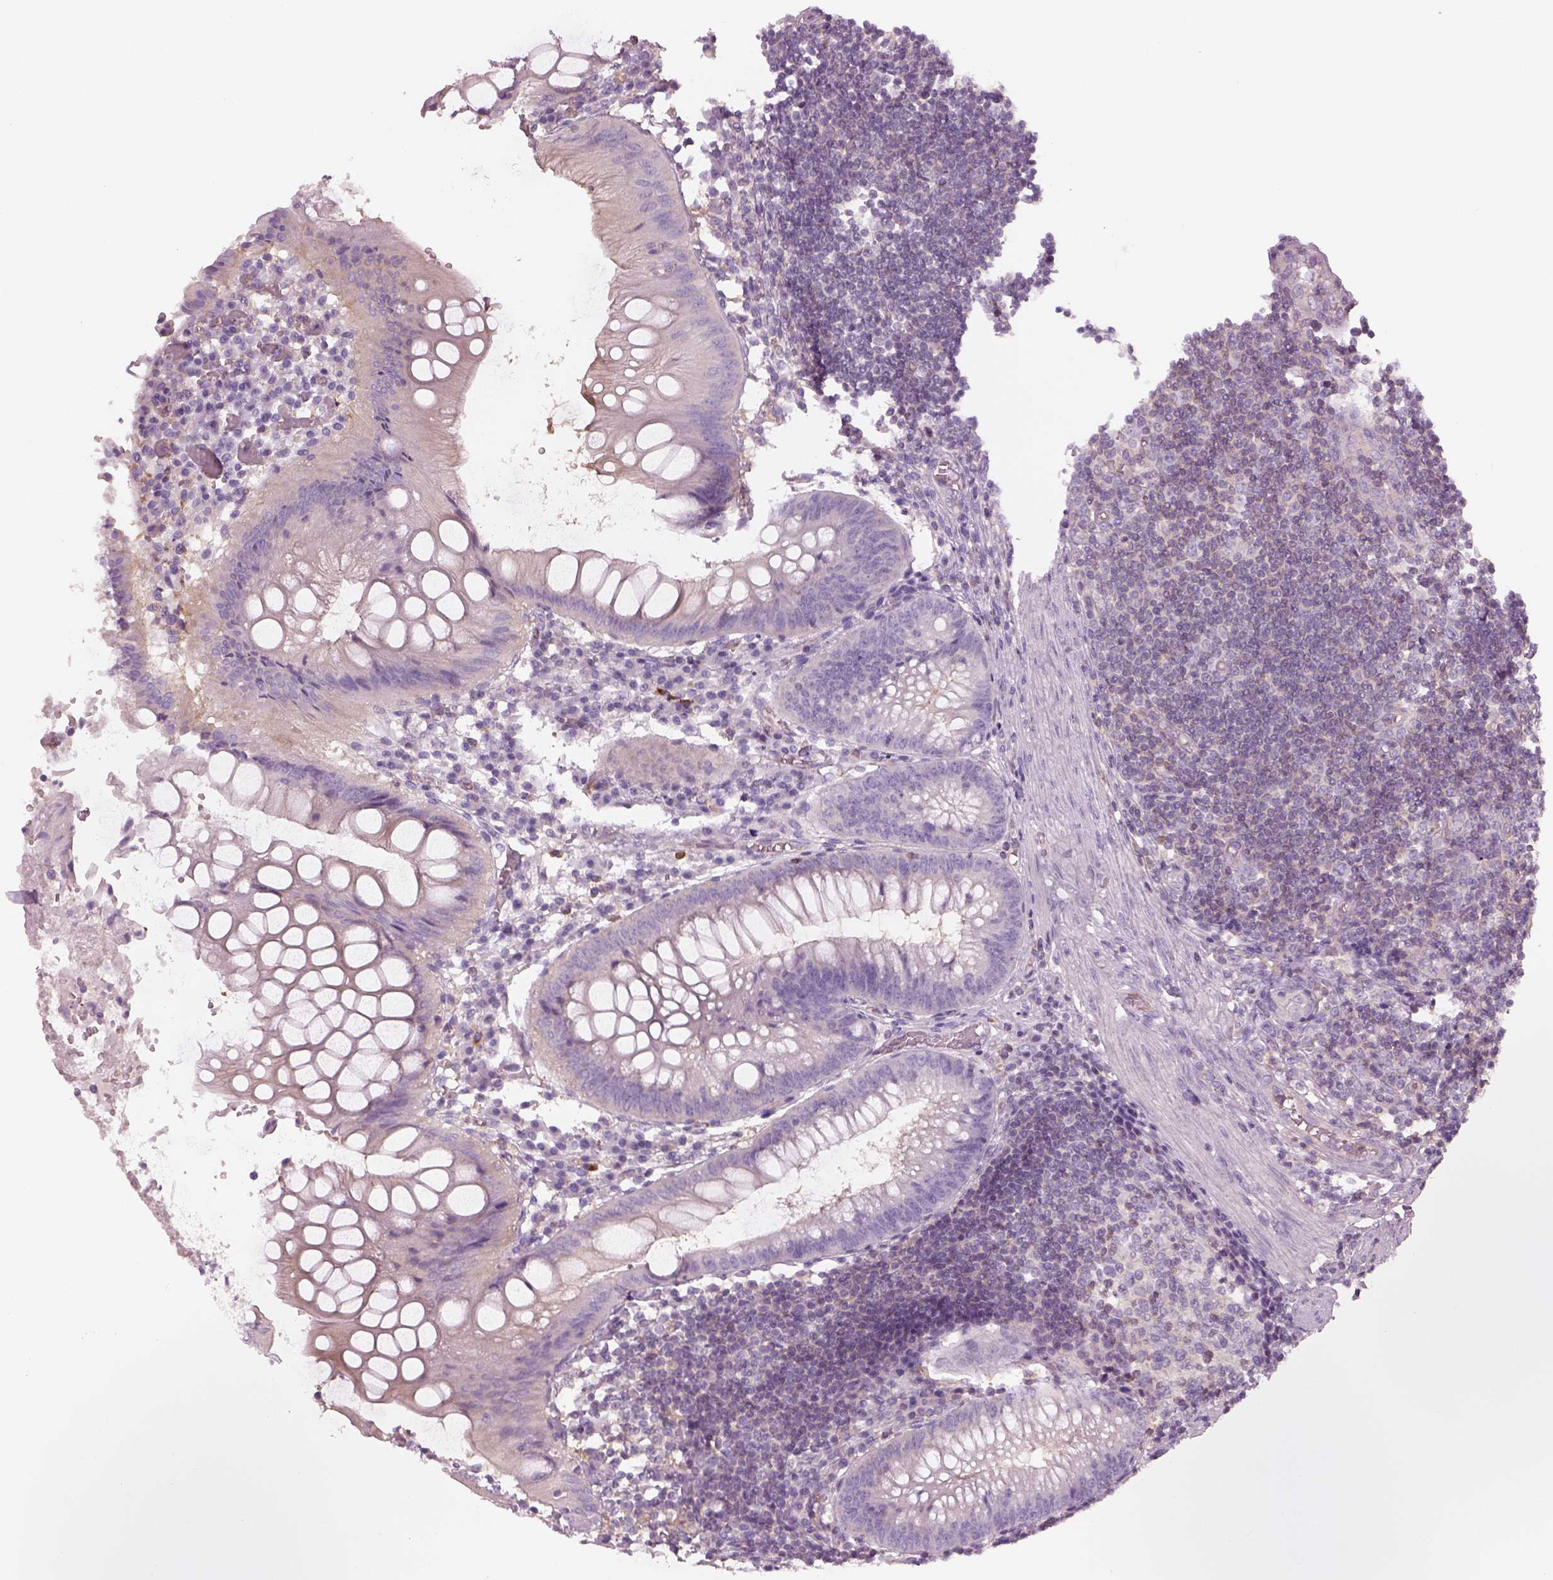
{"staining": {"intensity": "negative", "quantity": "none", "location": "none"}, "tissue": "appendix", "cell_type": "Glandular cells", "image_type": "normal", "snomed": [{"axis": "morphology", "description": "Normal tissue, NOS"}, {"axis": "morphology", "description": "Inflammation, NOS"}, {"axis": "topography", "description": "Appendix"}], "caption": "There is no significant staining in glandular cells of appendix.", "gene": "SLC1A7", "patient": {"sex": "male", "age": 16}}